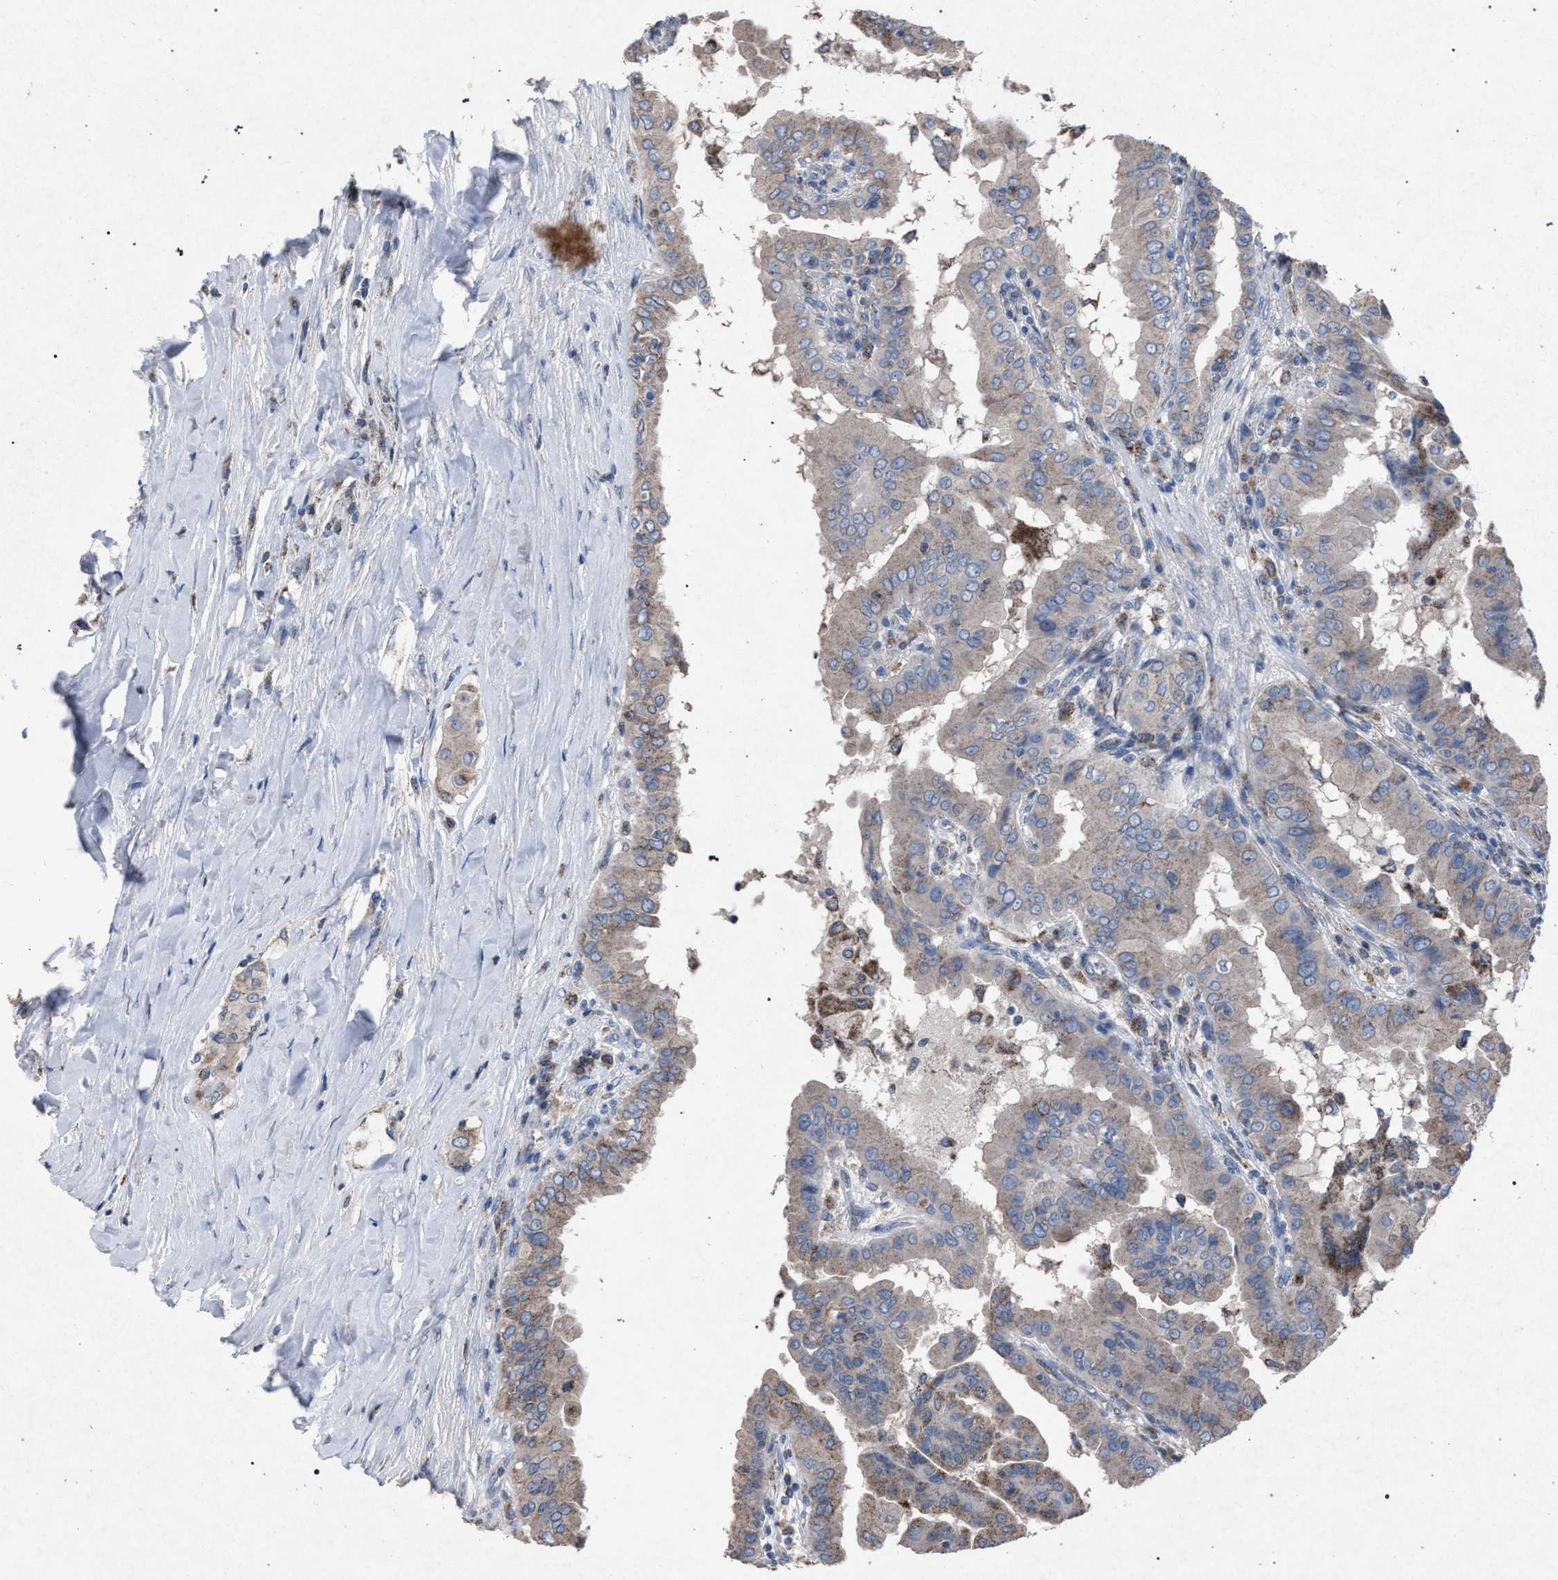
{"staining": {"intensity": "weak", "quantity": "25%-75%", "location": "cytoplasmic/membranous"}, "tissue": "thyroid cancer", "cell_type": "Tumor cells", "image_type": "cancer", "snomed": [{"axis": "morphology", "description": "Papillary adenocarcinoma, NOS"}, {"axis": "topography", "description": "Thyroid gland"}], "caption": "About 25%-75% of tumor cells in human papillary adenocarcinoma (thyroid) display weak cytoplasmic/membranous protein positivity as visualized by brown immunohistochemical staining.", "gene": "HSD17B4", "patient": {"sex": "male", "age": 33}}